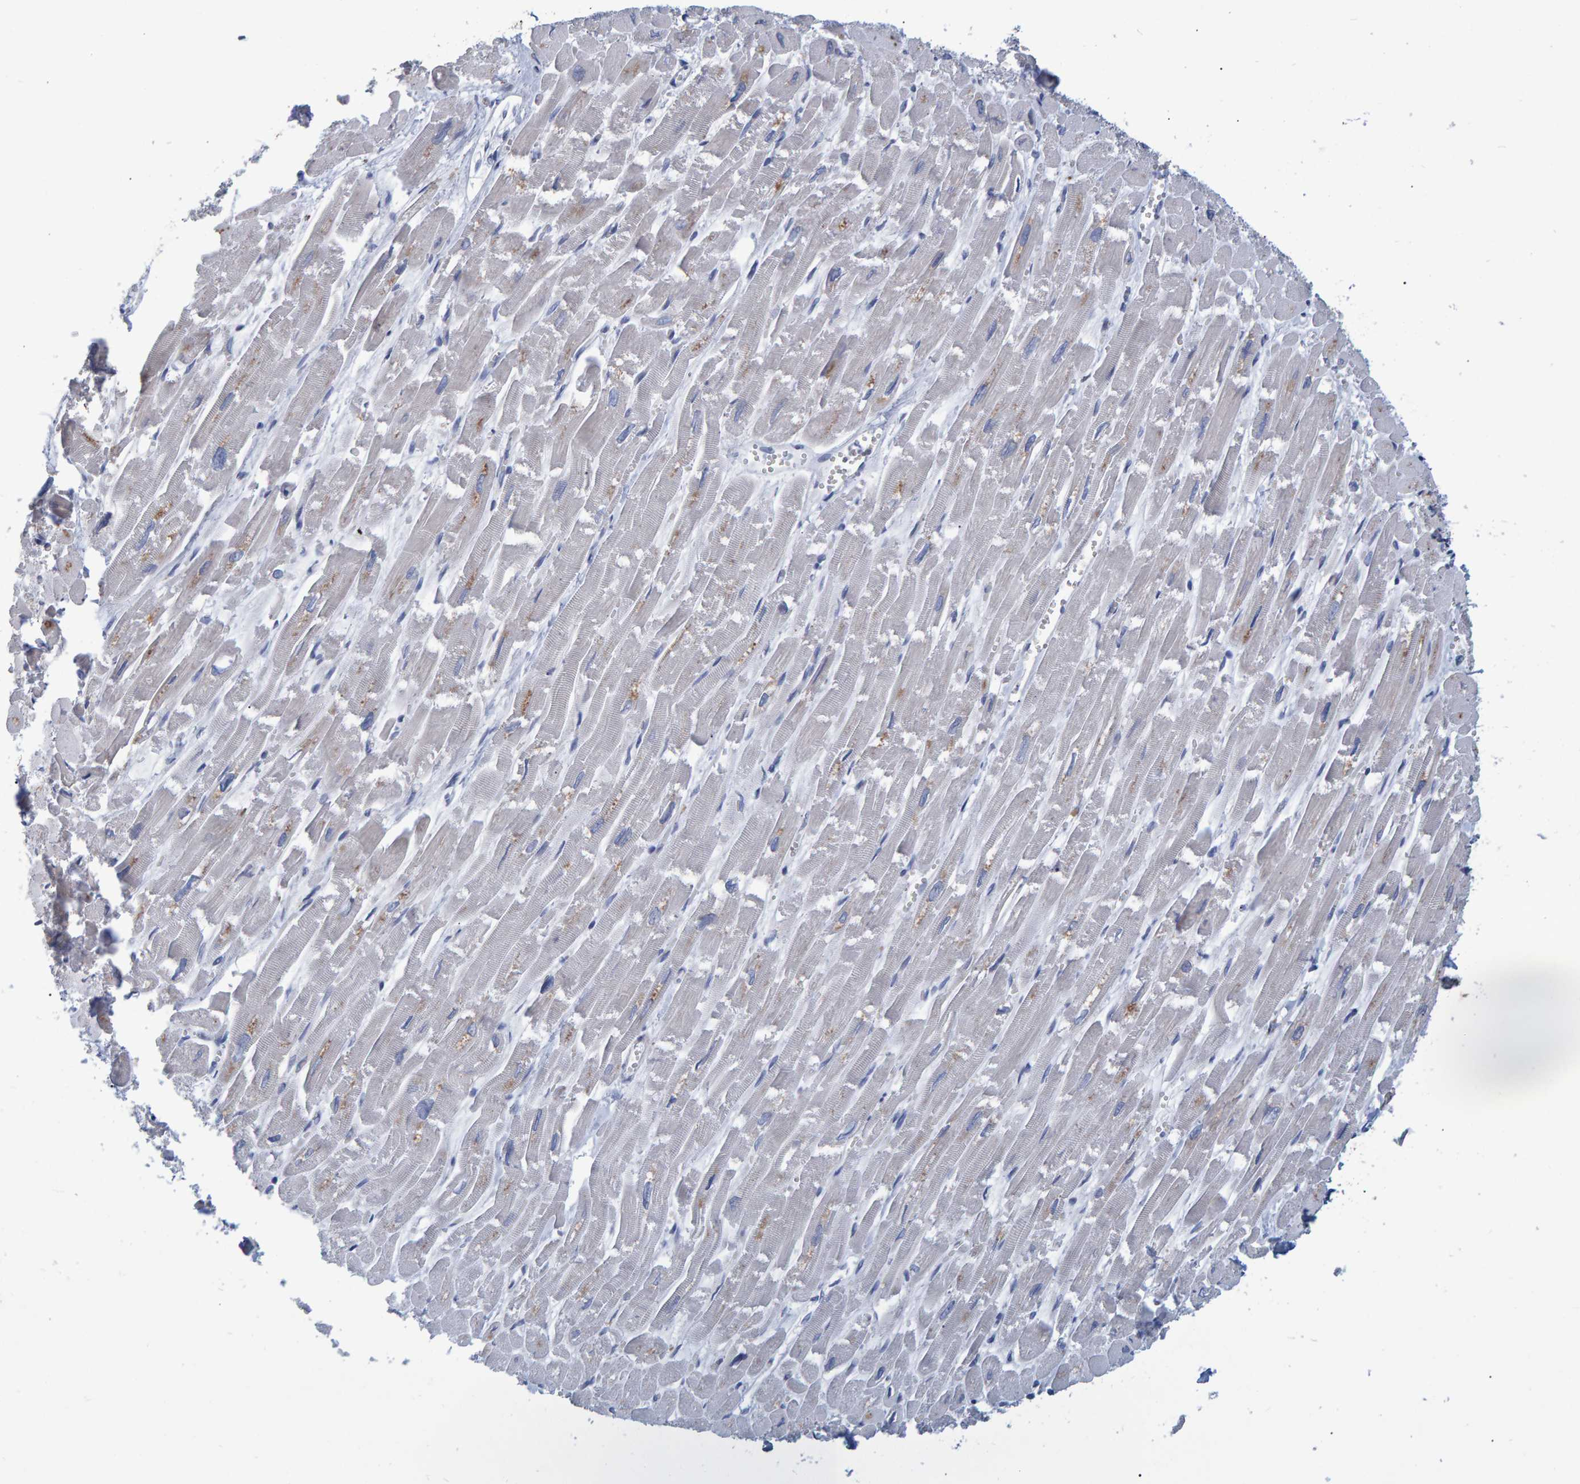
{"staining": {"intensity": "weak", "quantity": "<25%", "location": "cytoplasmic/membranous"}, "tissue": "heart muscle", "cell_type": "Cardiomyocytes", "image_type": "normal", "snomed": [{"axis": "morphology", "description": "Normal tissue, NOS"}, {"axis": "topography", "description": "Heart"}], "caption": "The image exhibits no staining of cardiomyocytes in normal heart muscle. (DAB (3,3'-diaminobenzidine) IHC with hematoxylin counter stain).", "gene": "QKI", "patient": {"sex": "male", "age": 54}}